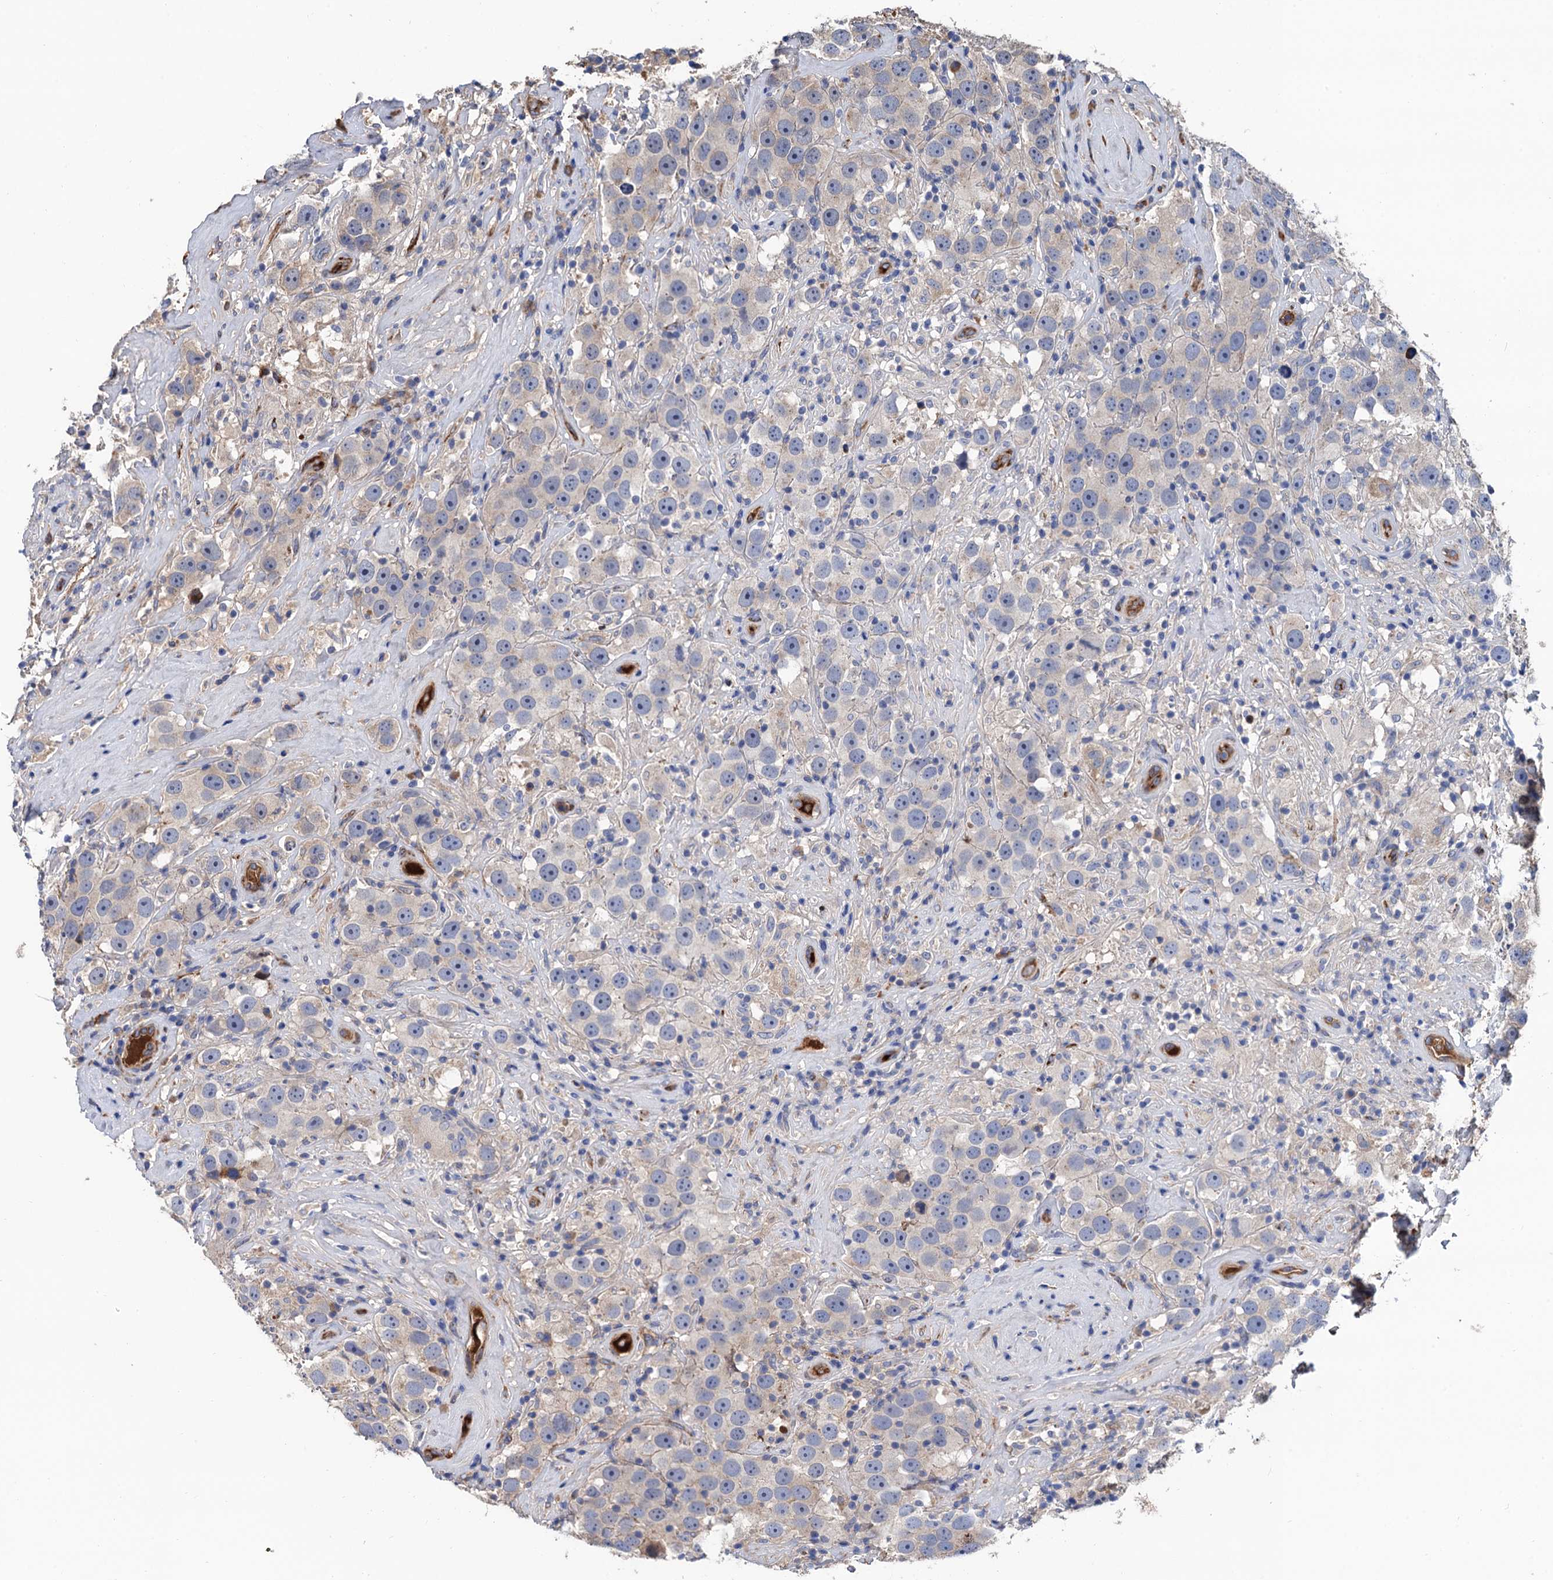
{"staining": {"intensity": "negative", "quantity": "none", "location": "none"}, "tissue": "testis cancer", "cell_type": "Tumor cells", "image_type": "cancer", "snomed": [{"axis": "morphology", "description": "Seminoma, NOS"}, {"axis": "topography", "description": "Testis"}], "caption": "IHC micrograph of testis cancer (seminoma) stained for a protein (brown), which demonstrates no staining in tumor cells. (DAB immunohistochemistry (IHC), high magnification).", "gene": "CNNM1", "patient": {"sex": "male", "age": 49}}